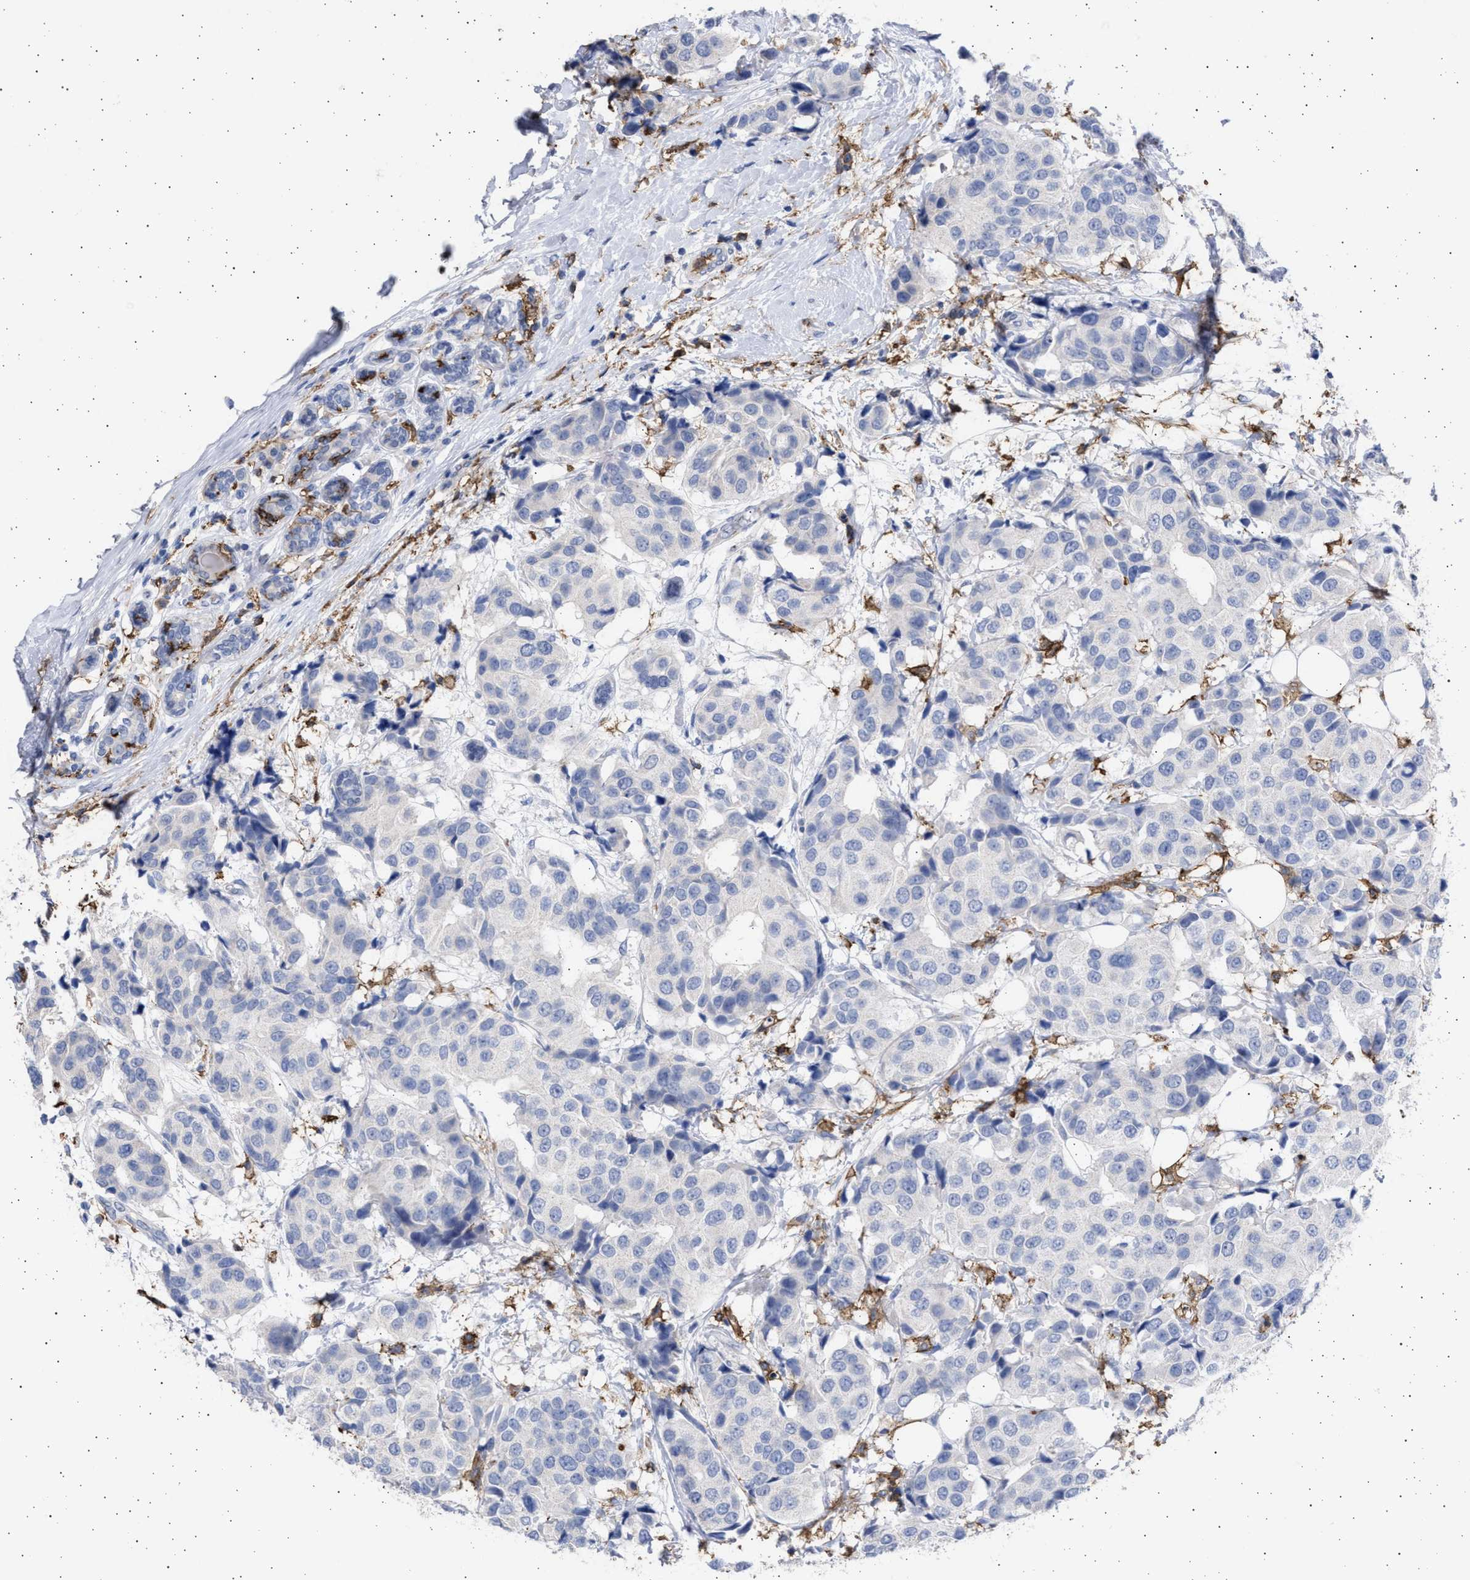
{"staining": {"intensity": "negative", "quantity": "none", "location": "none"}, "tissue": "breast cancer", "cell_type": "Tumor cells", "image_type": "cancer", "snomed": [{"axis": "morphology", "description": "Normal tissue, NOS"}, {"axis": "morphology", "description": "Duct carcinoma"}, {"axis": "topography", "description": "Breast"}], "caption": "Immunohistochemistry (IHC) of human breast infiltrating ductal carcinoma demonstrates no staining in tumor cells. (IHC, brightfield microscopy, high magnification).", "gene": "FCER1A", "patient": {"sex": "female", "age": 39}}